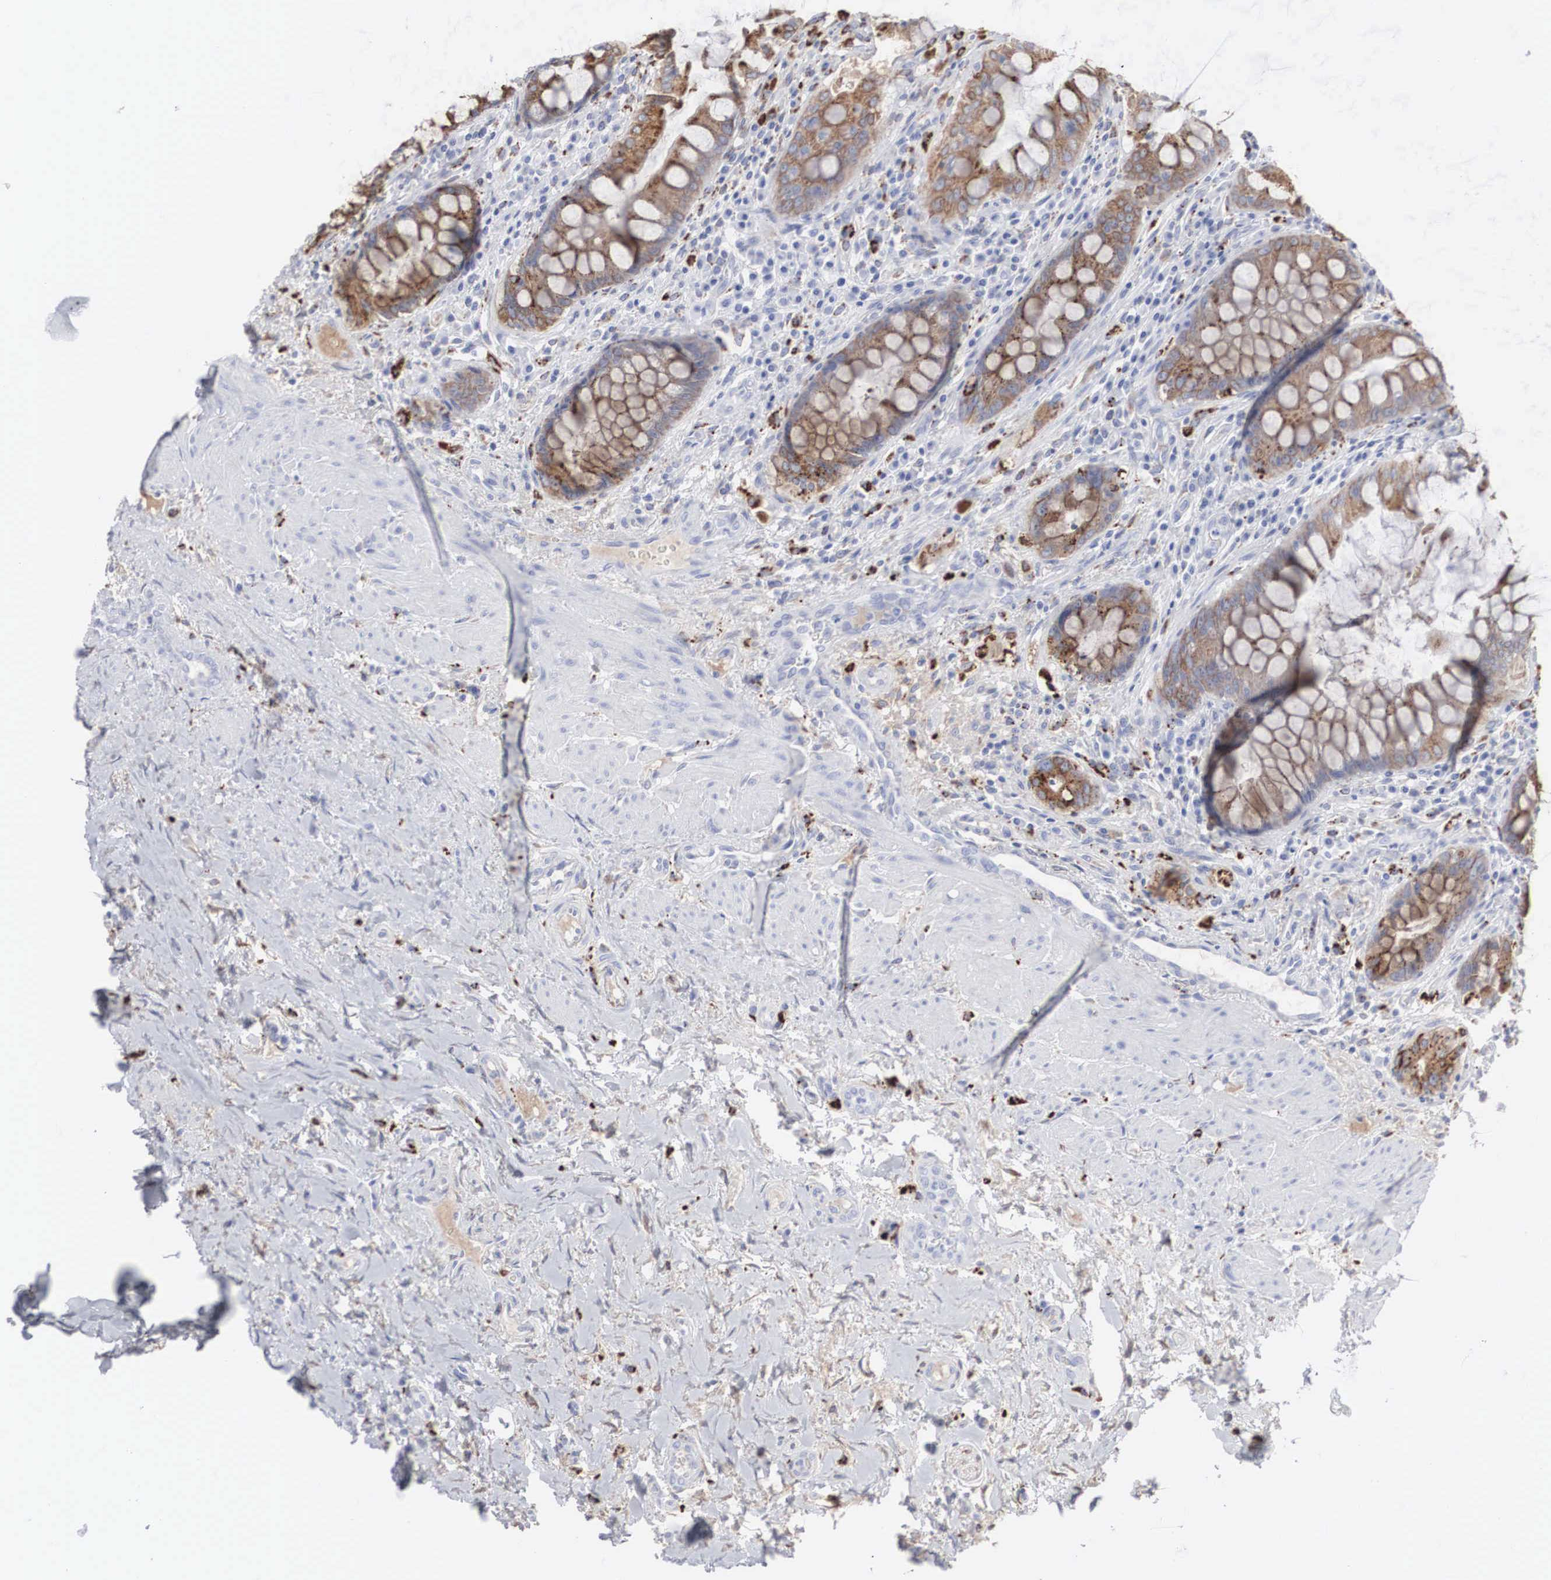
{"staining": {"intensity": "moderate", "quantity": ">75%", "location": "cytoplasmic/membranous"}, "tissue": "rectum", "cell_type": "Glandular cells", "image_type": "normal", "snomed": [{"axis": "morphology", "description": "Normal tissue, NOS"}, {"axis": "topography", "description": "Rectum"}], "caption": "A brown stain labels moderate cytoplasmic/membranous positivity of a protein in glandular cells of normal human rectum. Using DAB (3,3'-diaminobenzidine) (brown) and hematoxylin (blue) stains, captured at high magnification using brightfield microscopy.", "gene": "LGALS3BP", "patient": {"sex": "female", "age": 75}}